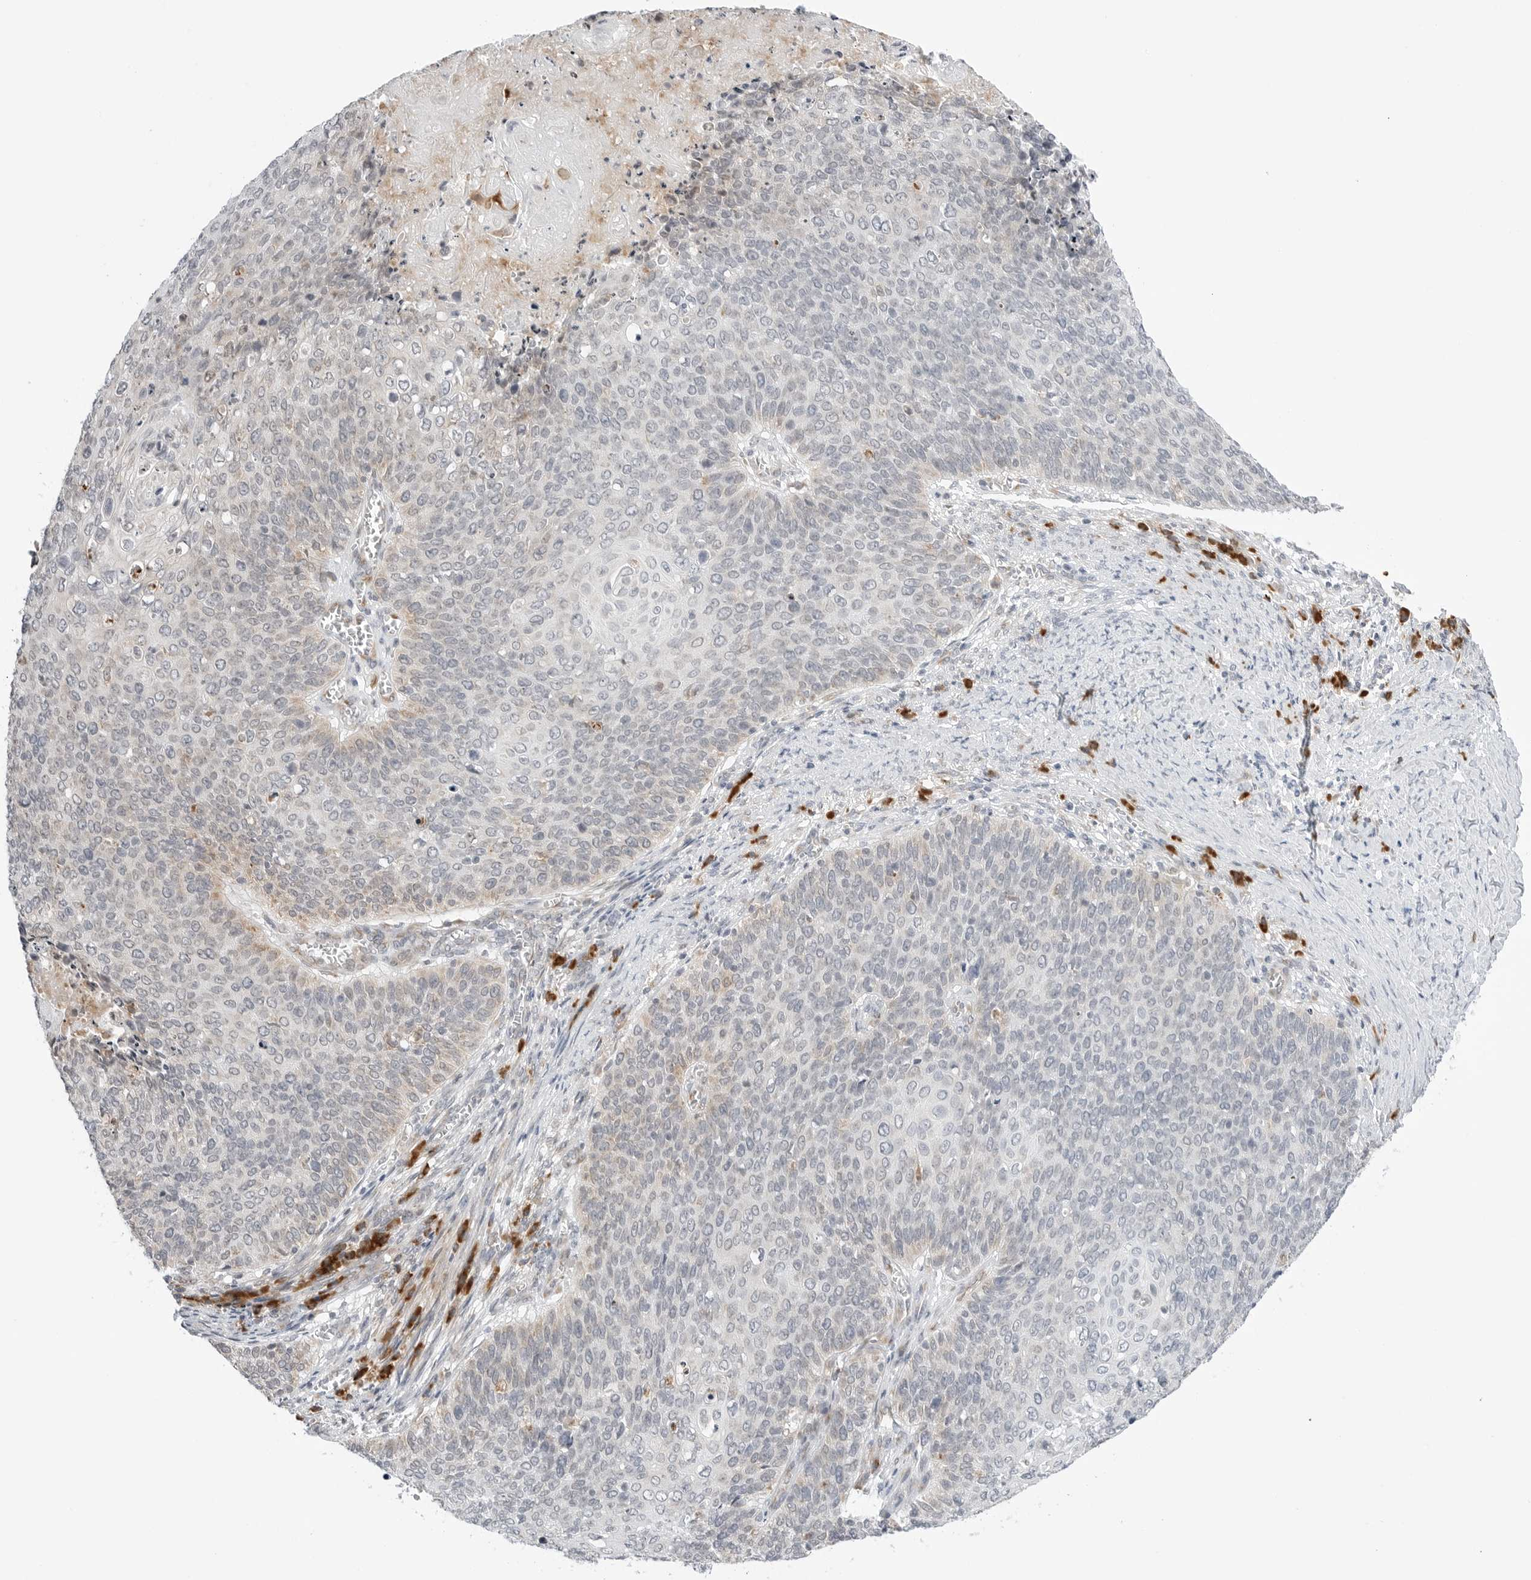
{"staining": {"intensity": "weak", "quantity": "<25%", "location": "cytoplasmic/membranous"}, "tissue": "cervical cancer", "cell_type": "Tumor cells", "image_type": "cancer", "snomed": [{"axis": "morphology", "description": "Squamous cell carcinoma, NOS"}, {"axis": "topography", "description": "Cervix"}], "caption": "Squamous cell carcinoma (cervical) was stained to show a protein in brown. There is no significant positivity in tumor cells.", "gene": "RPN1", "patient": {"sex": "female", "age": 39}}